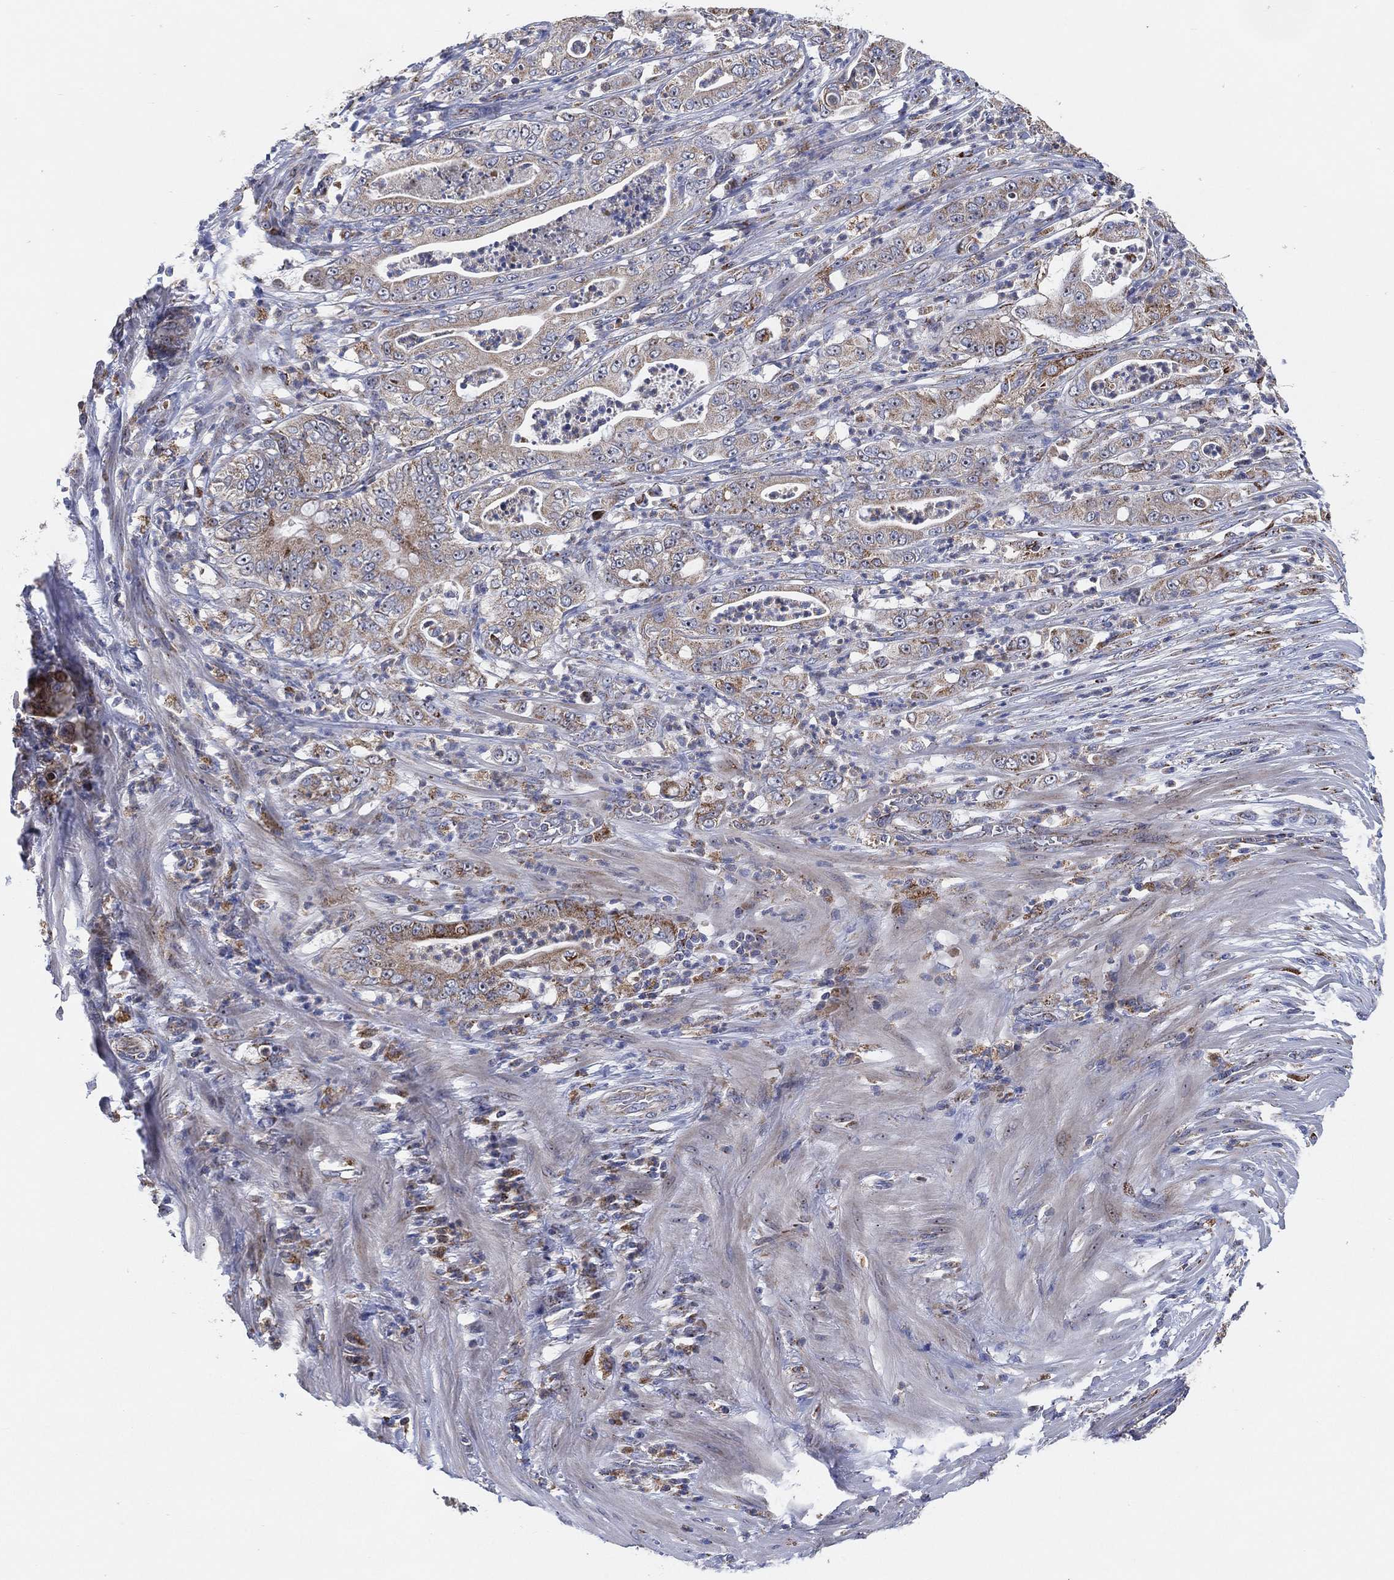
{"staining": {"intensity": "moderate", "quantity": "<25%", "location": "cytoplasmic/membranous"}, "tissue": "pancreatic cancer", "cell_type": "Tumor cells", "image_type": "cancer", "snomed": [{"axis": "morphology", "description": "Adenocarcinoma, NOS"}, {"axis": "topography", "description": "Pancreas"}], "caption": "A photomicrograph showing moderate cytoplasmic/membranous expression in about <25% of tumor cells in adenocarcinoma (pancreatic), as visualized by brown immunohistochemical staining.", "gene": "GCAT", "patient": {"sex": "male", "age": 71}}